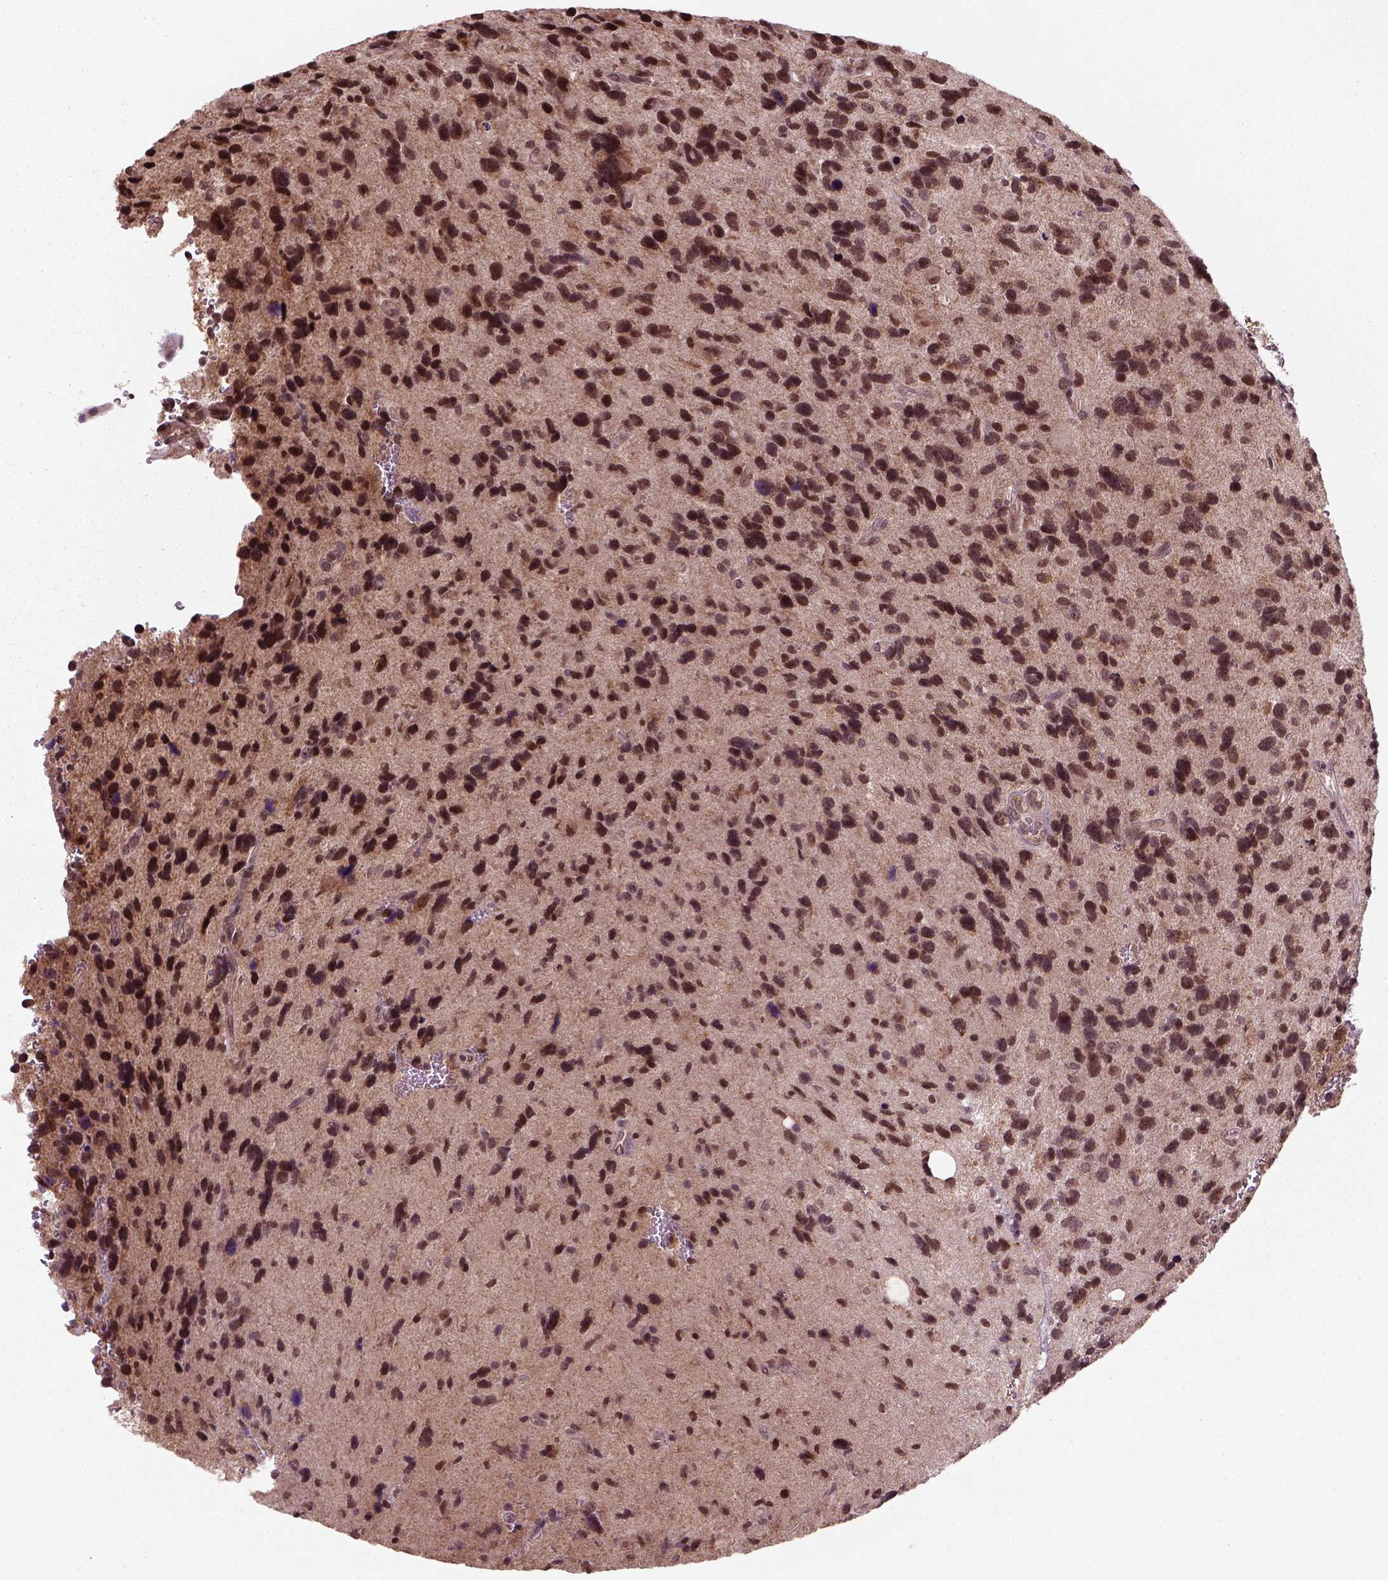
{"staining": {"intensity": "moderate", "quantity": ">75%", "location": "cytoplasmic/membranous,nuclear"}, "tissue": "glioma", "cell_type": "Tumor cells", "image_type": "cancer", "snomed": [{"axis": "morphology", "description": "Glioma, malignant, NOS"}, {"axis": "morphology", "description": "Glioma, malignant, High grade"}, {"axis": "topography", "description": "Brain"}], "caption": "Protein expression by IHC reveals moderate cytoplasmic/membranous and nuclear expression in approximately >75% of tumor cells in glioma (malignant). The staining is performed using DAB brown chromogen to label protein expression. The nuclei are counter-stained blue using hematoxylin.", "gene": "NUDT9", "patient": {"sex": "female", "age": 71}}